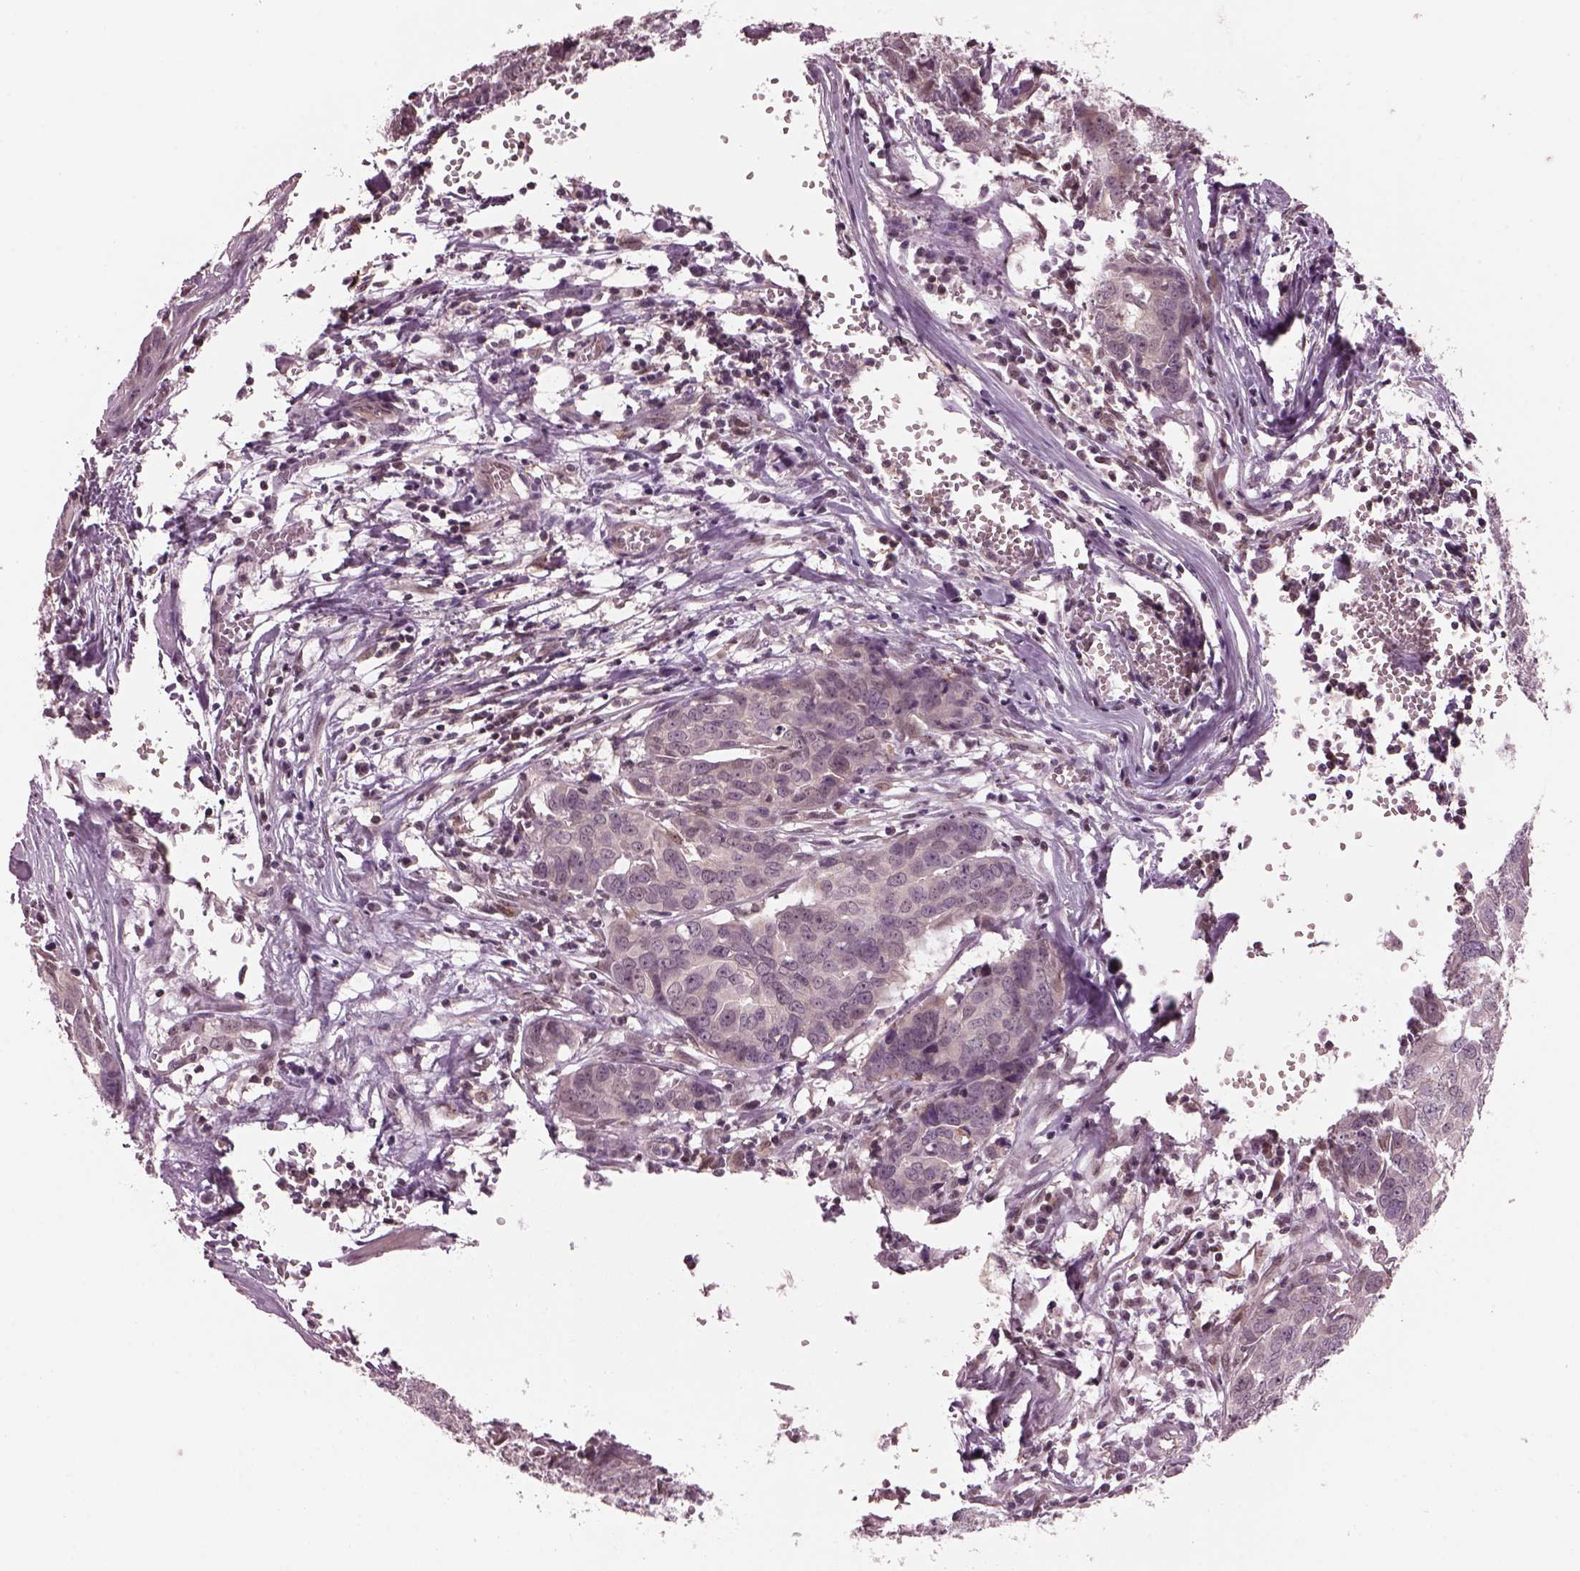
{"staining": {"intensity": "negative", "quantity": "none", "location": "none"}, "tissue": "ovarian cancer", "cell_type": "Tumor cells", "image_type": "cancer", "snomed": [{"axis": "morphology", "description": "Carcinoma, endometroid"}, {"axis": "topography", "description": "Ovary"}], "caption": "Immunohistochemical staining of human endometroid carcinoma (ovarian) reveals no significant staining in tumor cells.", "gene": "SRI", "patient": {"sex": "female", "age": 78}}